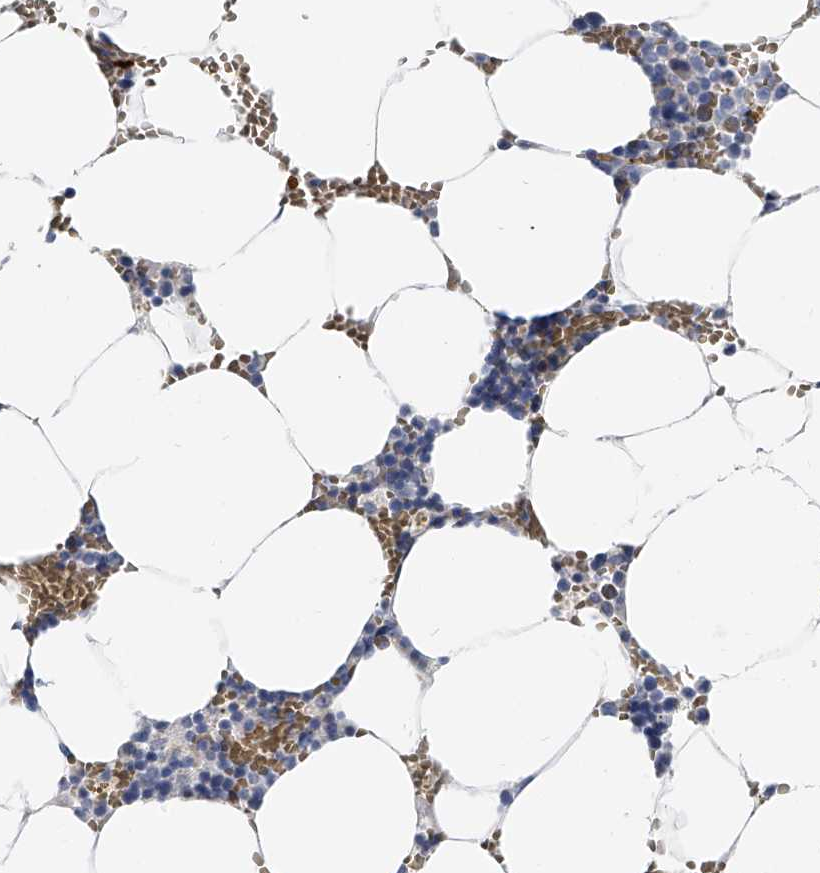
{"staining": {"intensity": "negative", "quantity": "none", "location": "none"}, "tissue": "bone marrow", "cell_type": "Hematopoietic cells", "image_type": "normal", "snomed": [{"axis": "morphology", "description": "Normal tissue, NOS"}, {"axis": "topography", "description": "Bone marrow"}], "caption": "This is an IHC image of benign bone marrow. There is no staining in hematopoietic cells.", "gene": "KIRREL1", "patient": {"sex": "male", "age": 70}}